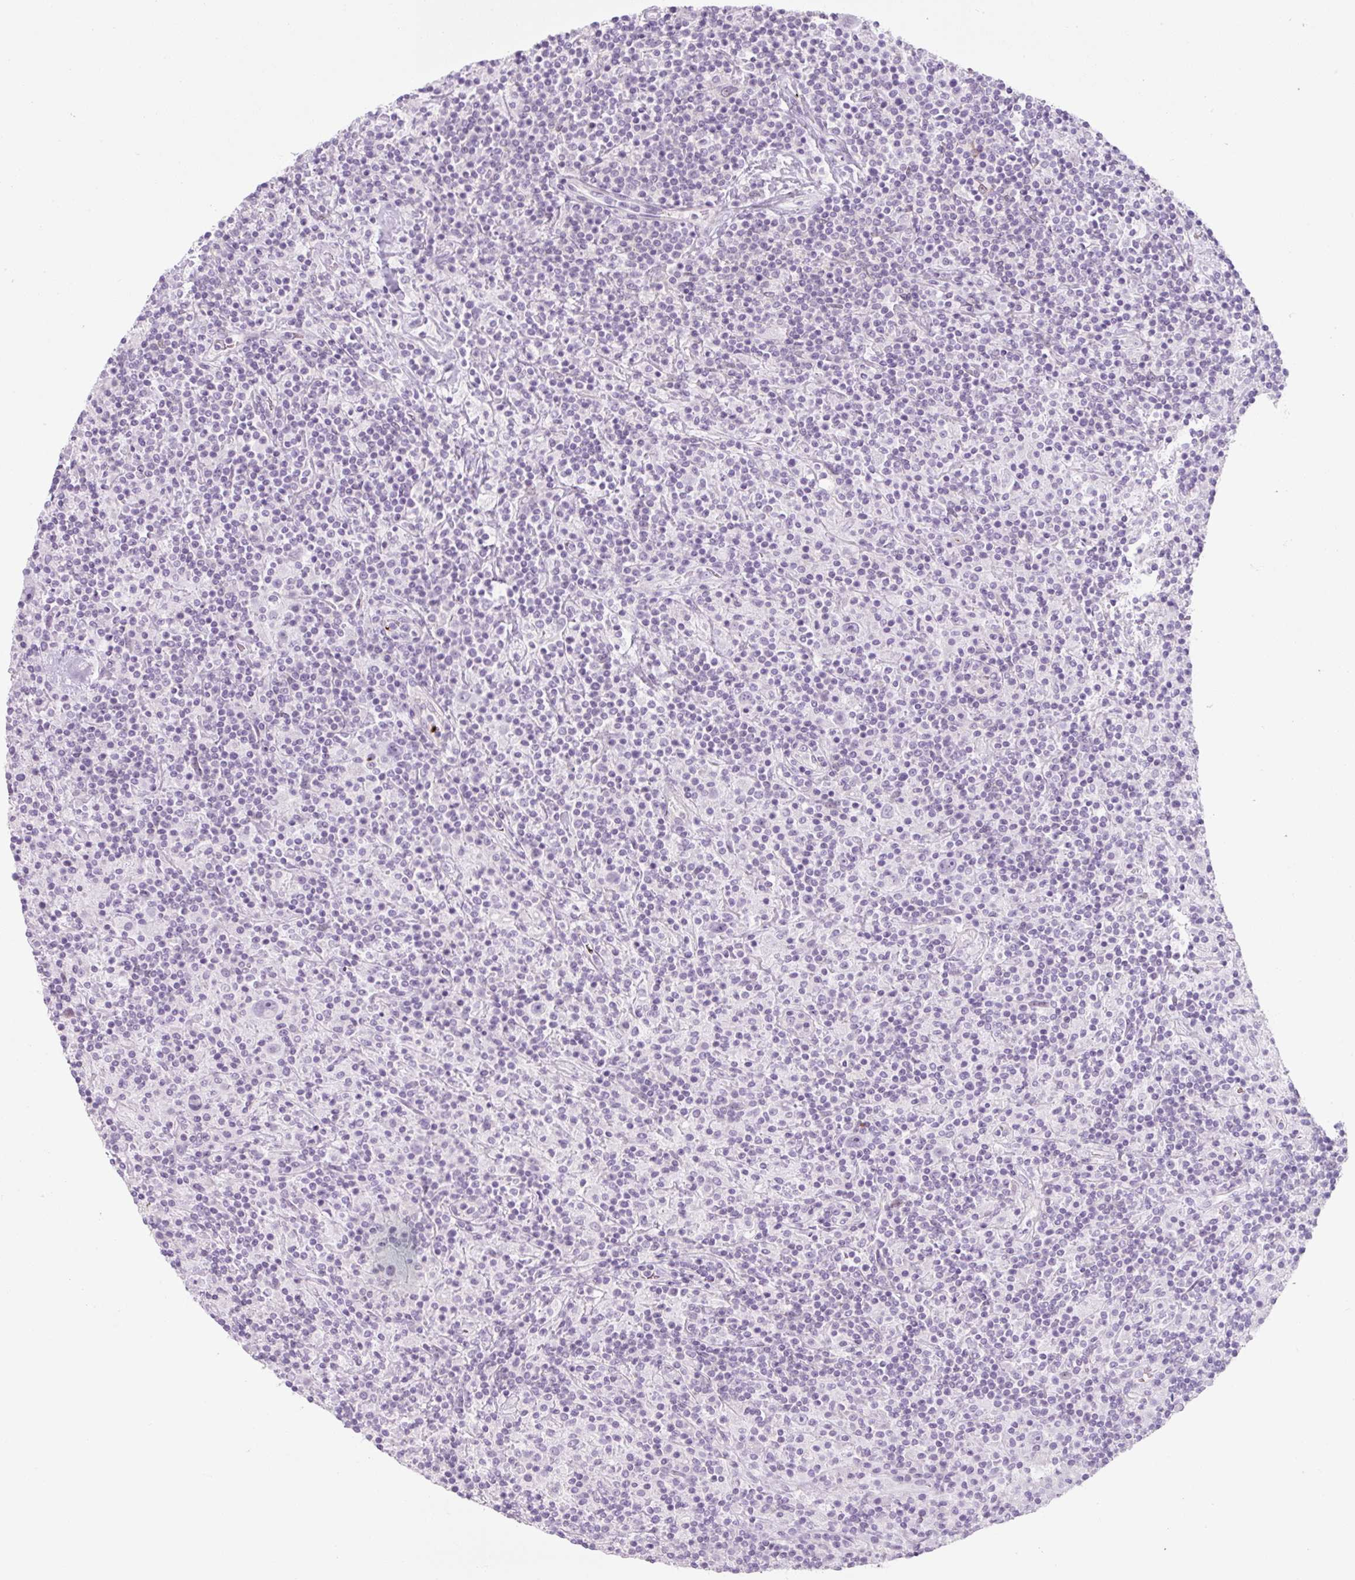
{"staining": {"intensity": "negative", "quantity": "none", "location": "none"}, "tissue": "lymphoma", "cell_type": "Tumor cells", "image_type": "cancer", "snomed": [{"axis": "morphology", "description": "Hodgkin's disease, NOS"}, {"axis": "topography", "description": "Lymph node"}], "caption": "This is a photomicrograph of immunohistochemistry (IHC) staining of Hodgkin's disease, which shows no positivity in tumor cells.", "gene": "PF4V1", "patient": {"sex": "male", "age": 70}}